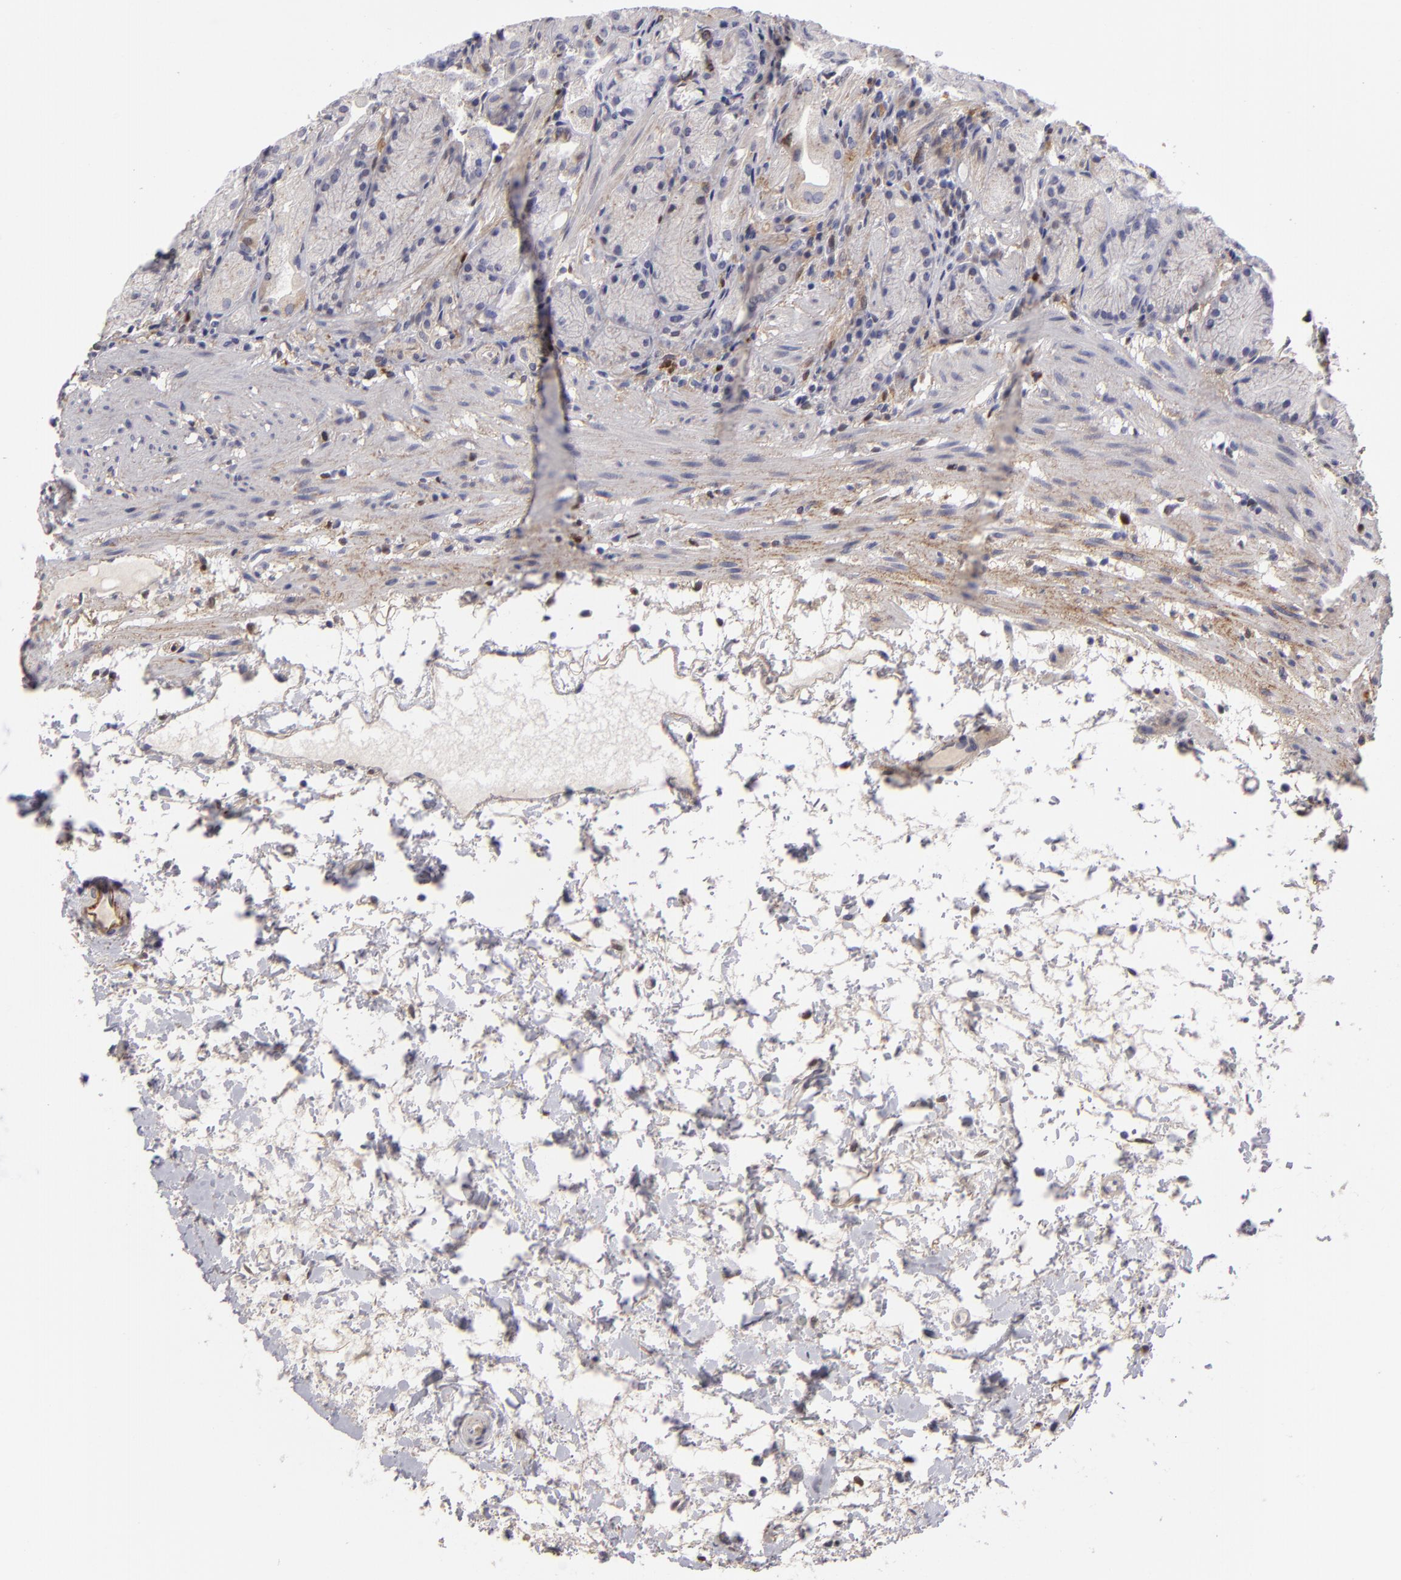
{"staining": {"intensity": "negative", "quantity": "none", "location": "none"}, "tissue": "stomach", "cell_type": "Glandular cells", "image_type": "normal", "snomed": [{"axis": "morphology", "description": "Normal tissue, NOS"}, {"axis": "topography", "description": "Stomach, upper"}], "caption": "DAB immunohistochemical staining of unremarkable stomach displays no significant positivity in glandular cells.", "gene": "EFS", "patient": {"sex": "female", "age": 75}}